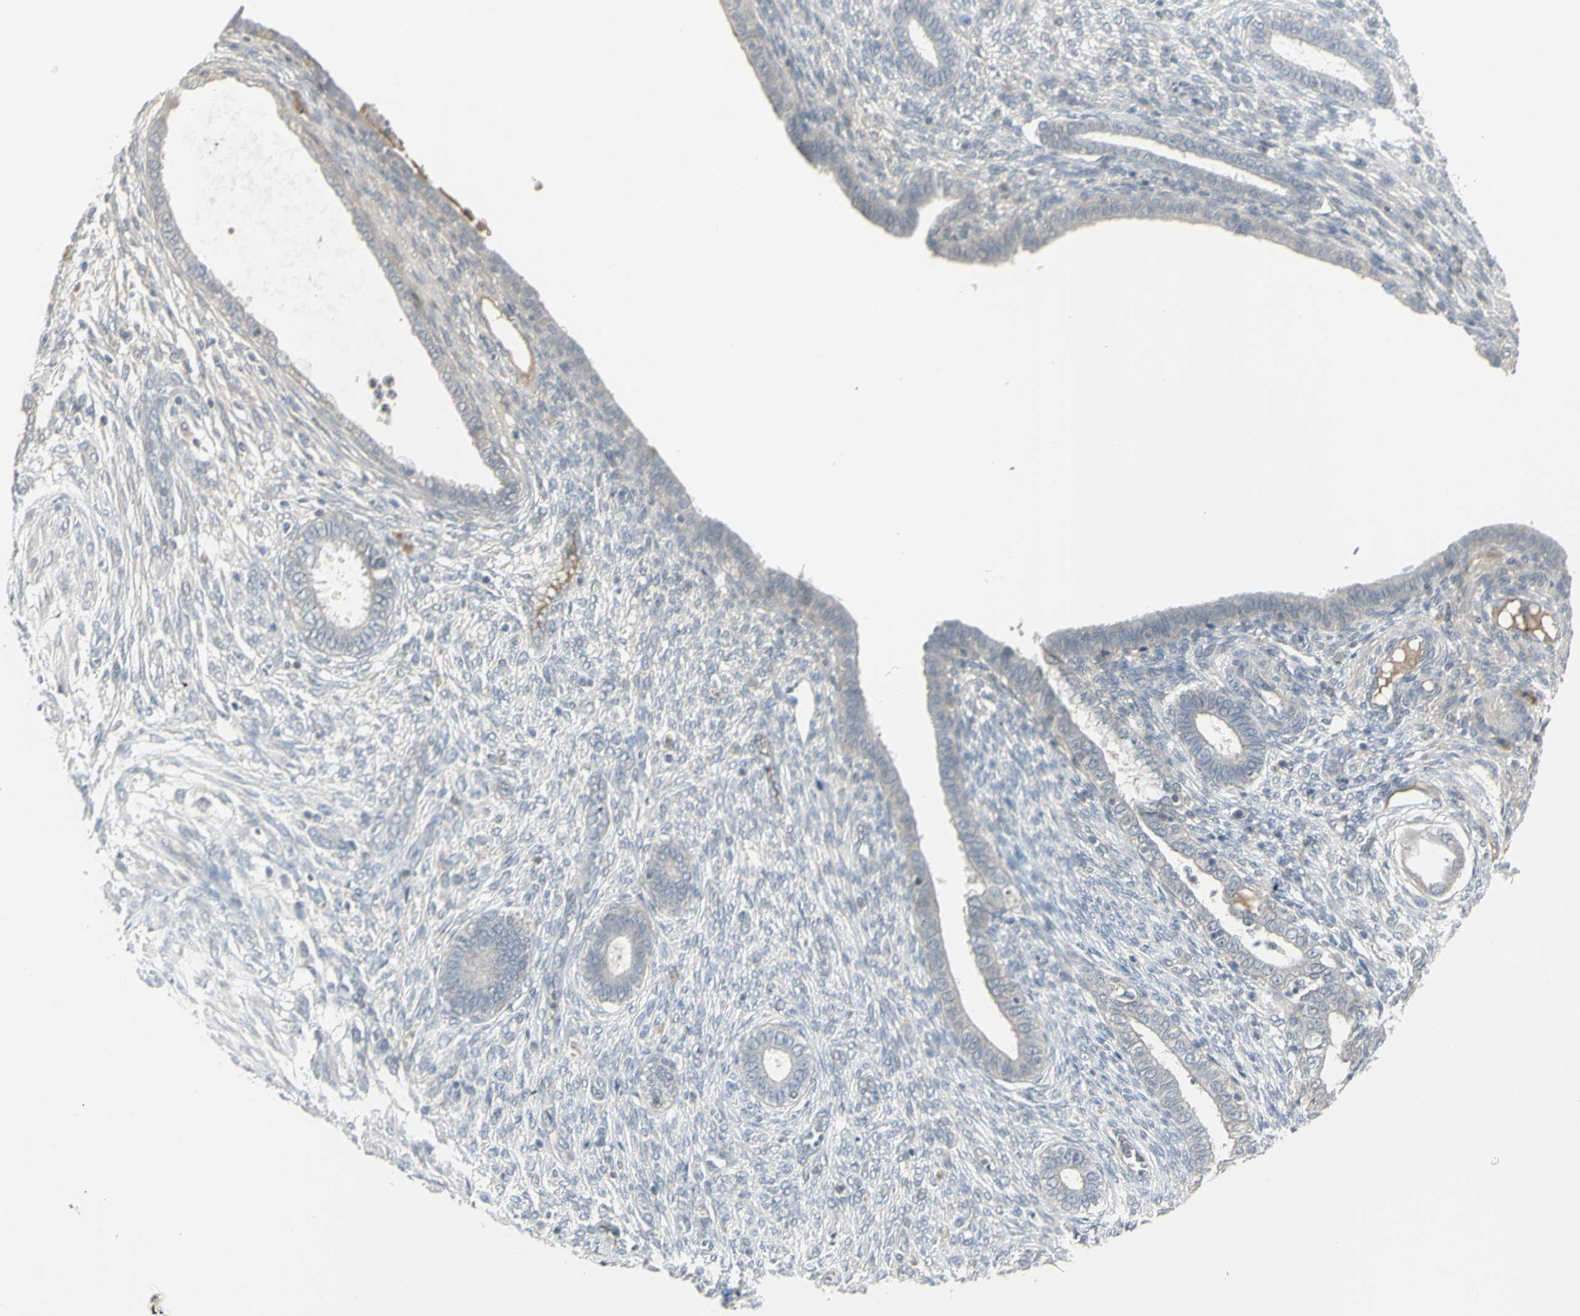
{"staining": {"intensity": "negative", "quantity": "none", "location": "none"}, "tissue": "endometrium", "cell_type": "Cells in endometrial stroma", "image_type": "normal", "snomed": [{"axis": "morphology", "description": "Normal tissue, NOS"}, {"axis": "topography", "description": "Endometrium"}], "caption": "Immunohistochemistry (IHC) photomicrograph of benign endometrium: endometrium stained with DAB displays no significant protein positivity in cells in endometrial stroma. Brightfield microscopy of immunohistochemistry (IHC) stained with DAB (brown) and hematoxylin (blue), captured at high magnification.", "gene": "PIAS4", "patient": {"sex": "female", "age": 72}}